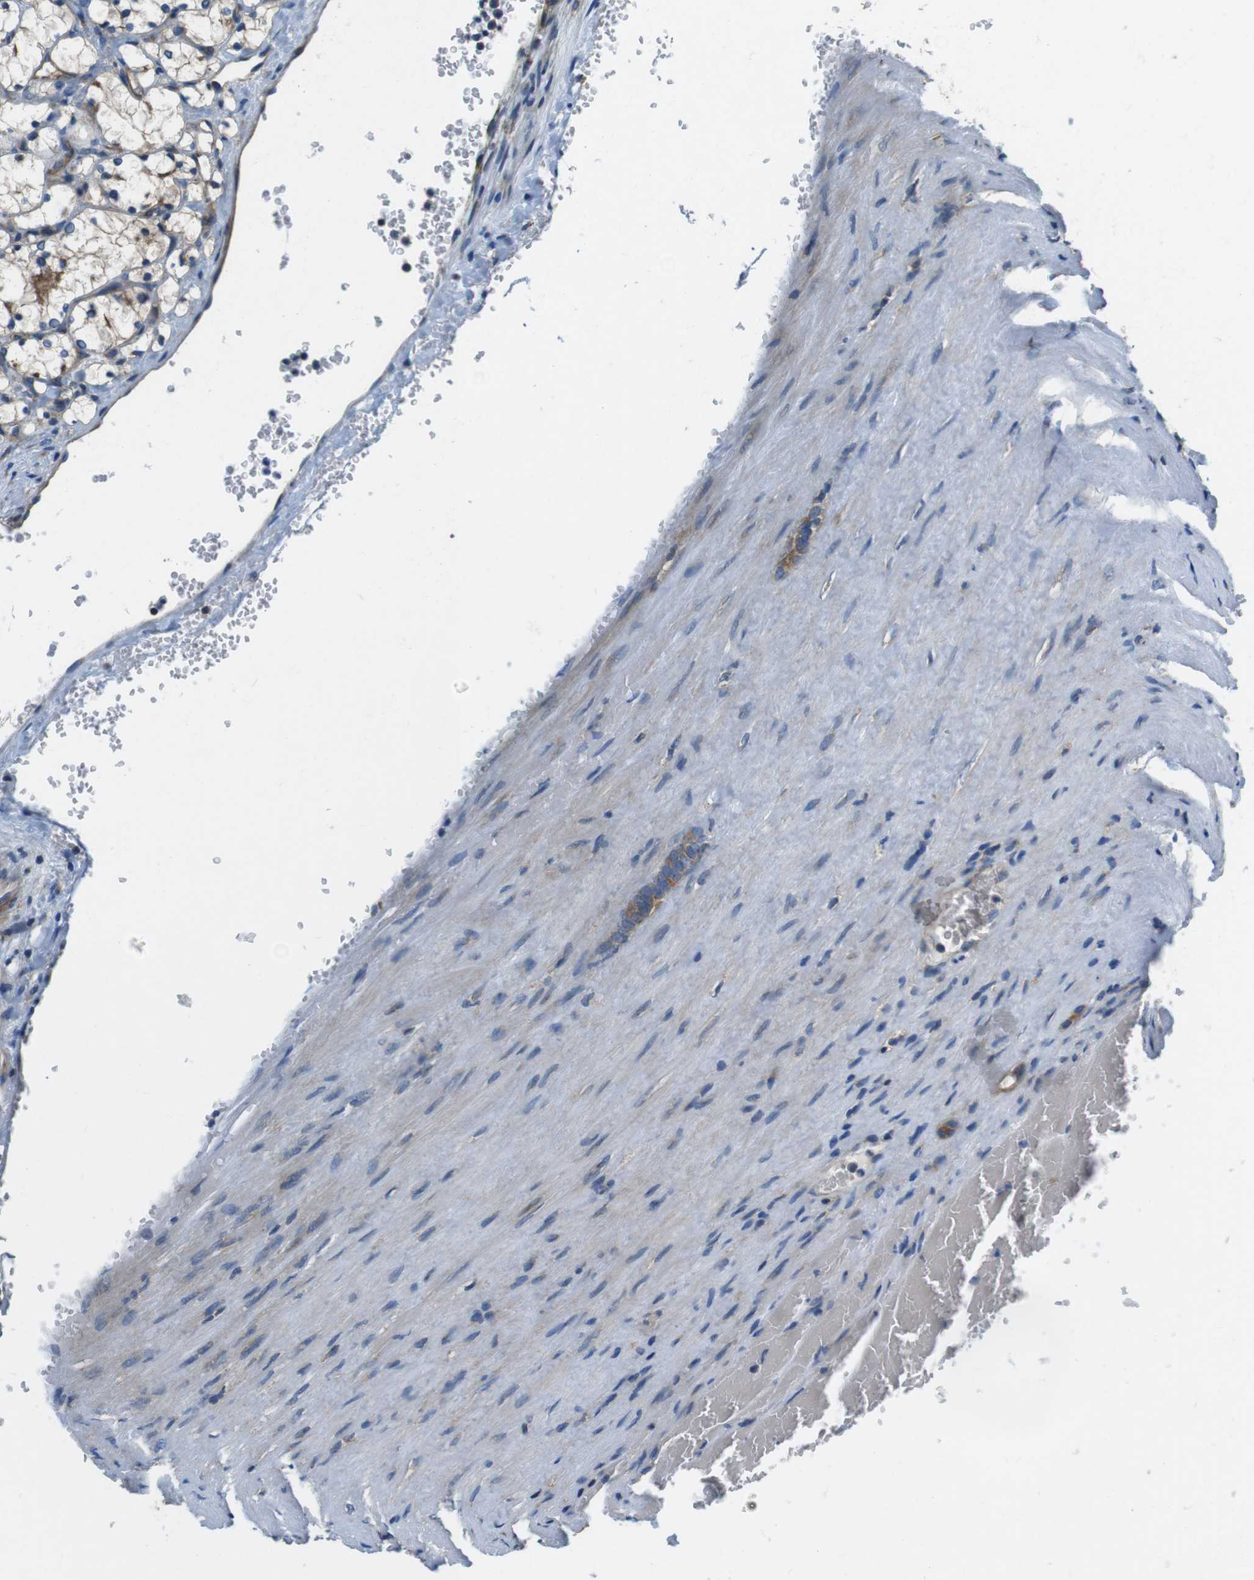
{"staining": {"intensity": "weak", "quantity": "<25%", "location": "cytoplasmic/membranous"}, "tissue": "renal cancer", "cell_type": "Tumor cells", "image_type": "cancer", "snomed": [{"axis": "morphology", "description": "Adenocarcinoma, NOS"}, {"axis": "topography", "description": "Kidney"}], "caption": "There is no significant expression in tumor cells of adenocarcinoma (renal).", "gene": "DENND4C", "patient": {"sex": "female", "age": 69}}